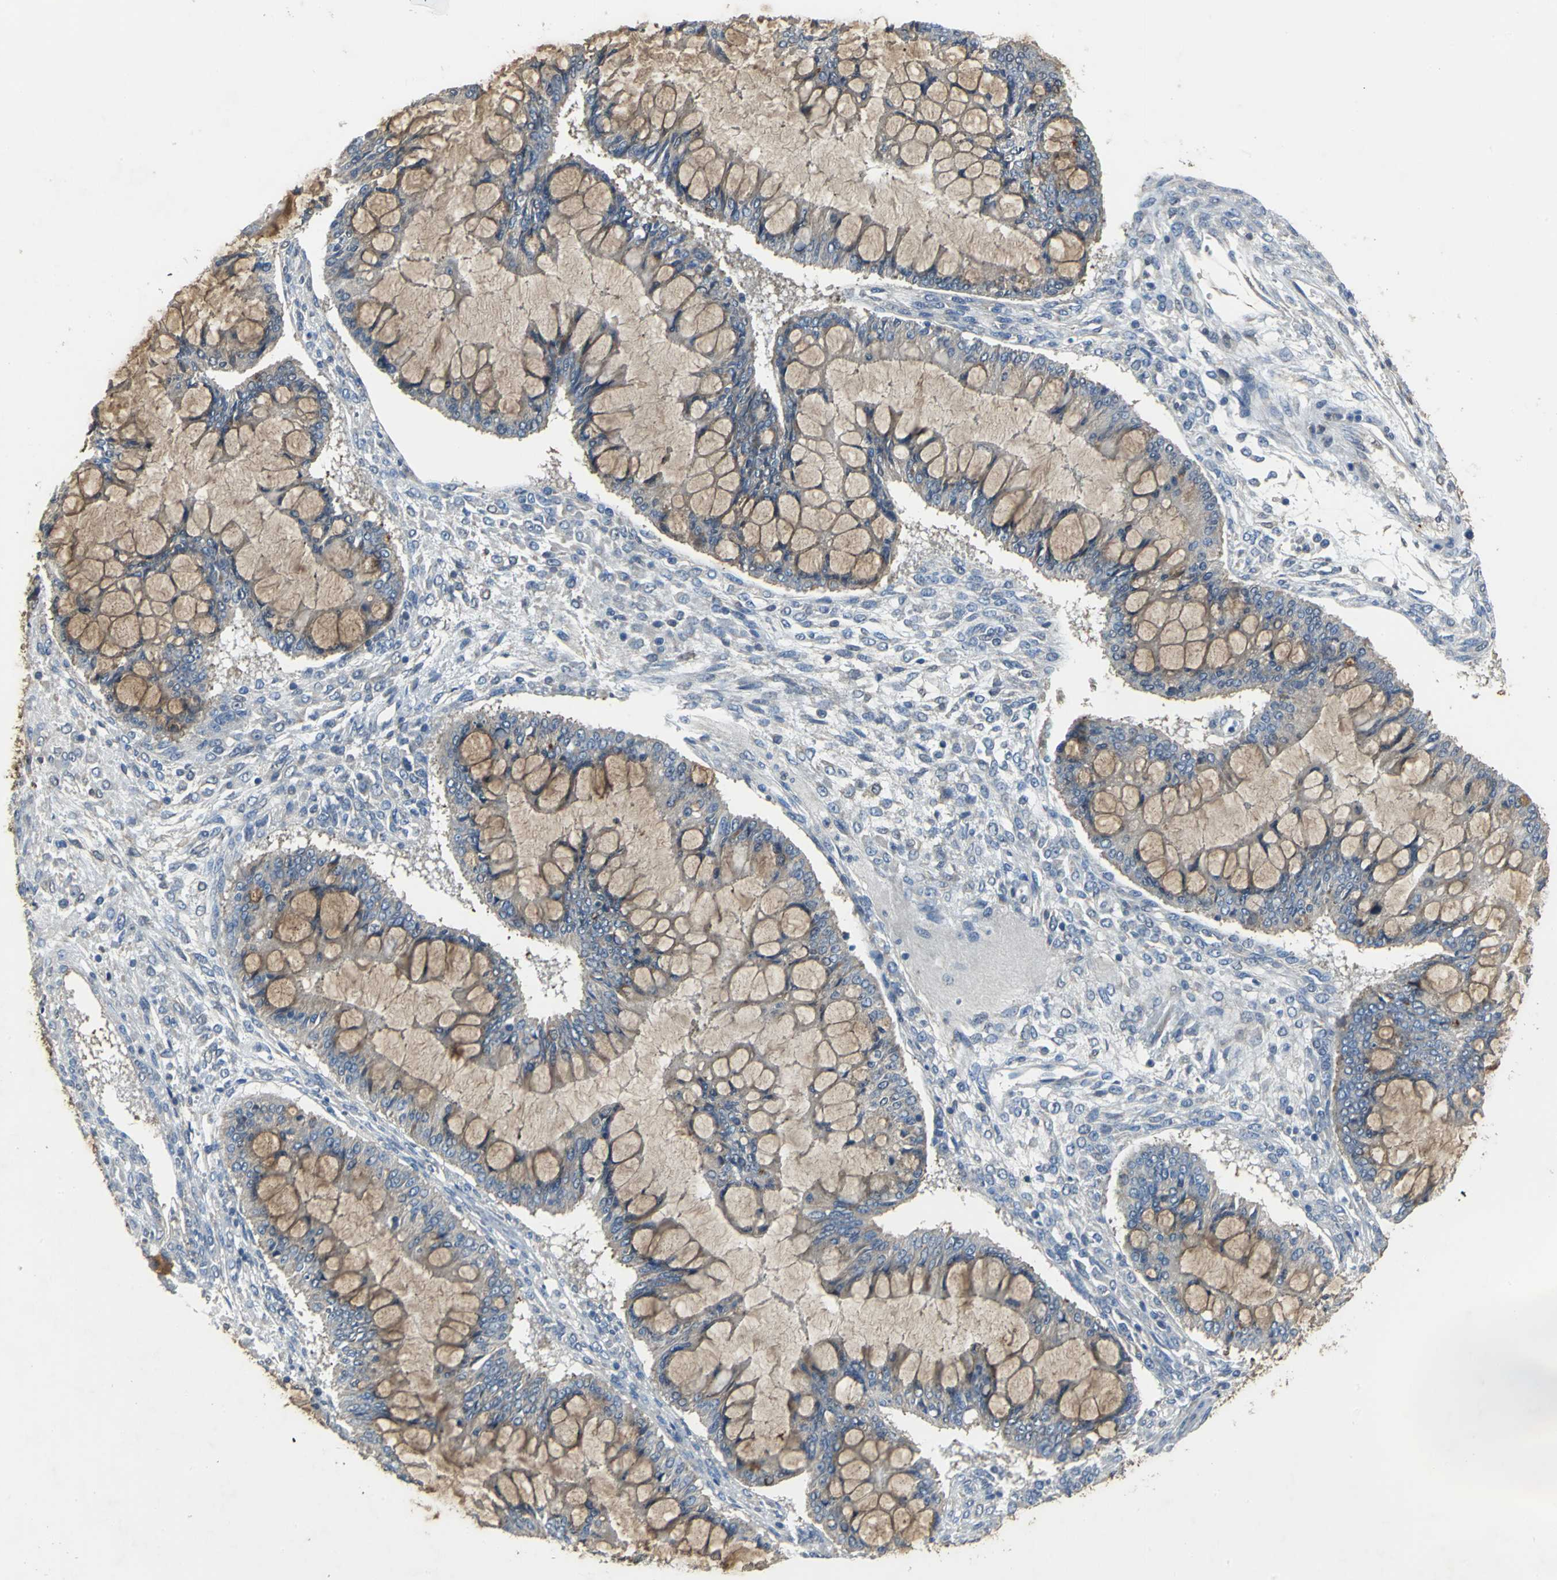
{"staining": {"intensity": "weak", "quantity": ">75%", "location": "cytoplasmic/membranous"}, "tissue": "ovarian cancer", "cell_type": "Tumor cells", "image_type": "cancer", "snomed": [{"axis": "morphology", "description": "Cystadenocarcinoma, mucinous, NOS"}, {"axis": "topography", "description": "Ovary"}], "caption": "Human ovarian cancer (mucinous cystadenocarcinoma) stained for a protein (brown) exhibits weak cytoplasmic/membranous positive expression in about >75% of tumor cells.", "gene": "EIF5A", "patient": {"sex": "female", "age": 73}}